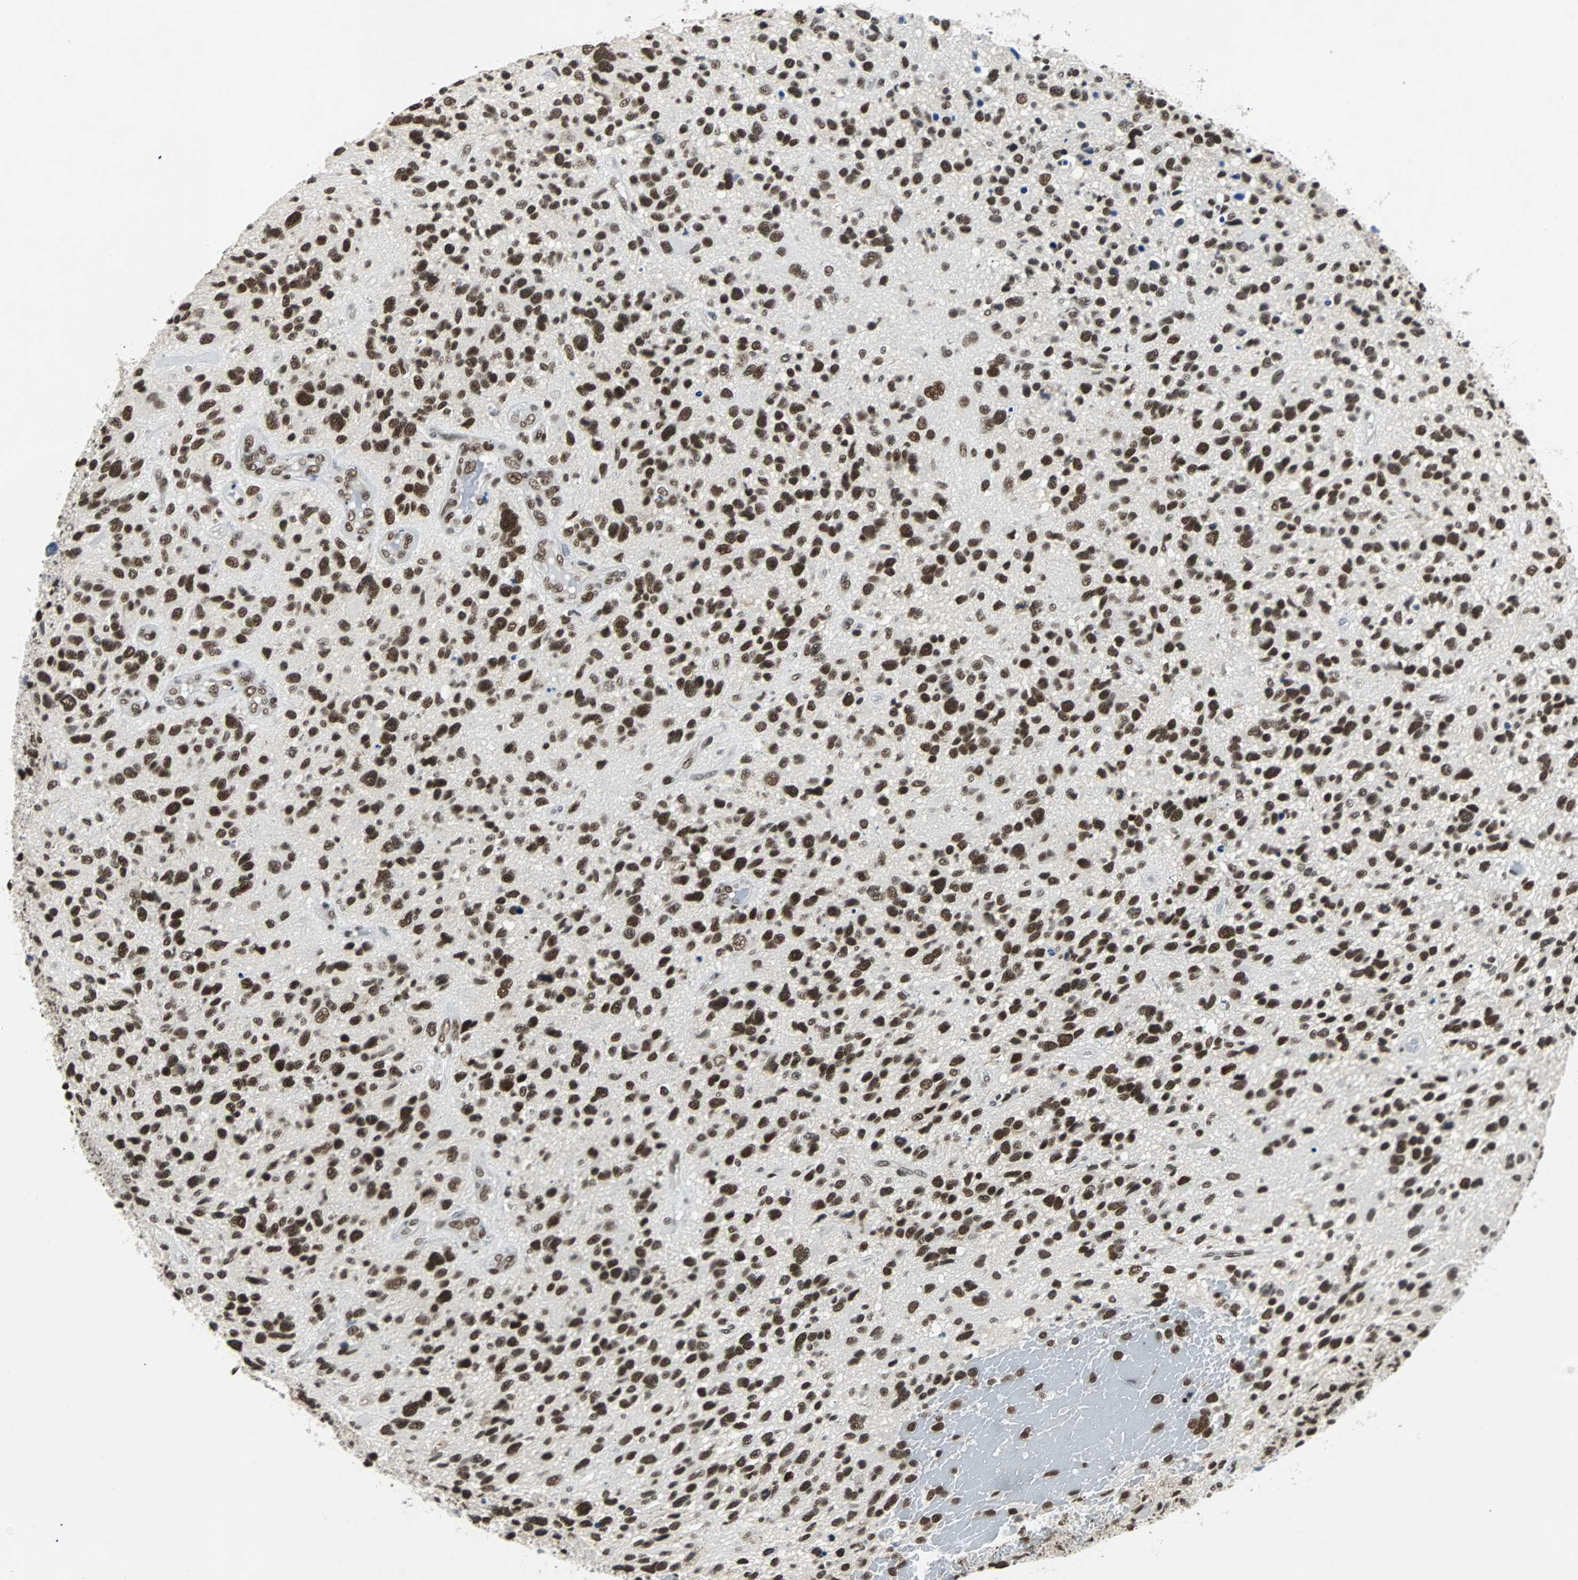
{"staining": {"intensity": "strong", "quantity": ">75%", "location": "nuclear"}, "tissue": "glioma", "cell_type": "Tumor cells", "image_type": "cancer", "snomed": [{"axis": "morphology", "description": "Glioma, malignant, High grade"}, {"axis": "topography", "description": "Brain"}], "caption": "Glioma stained for a protein (brown) reveals strong nuclear positive positivity in approximately >75% of tumor cells.", "gene": "GATAD2A", "patient": {"sex": "female", "age": 58}}